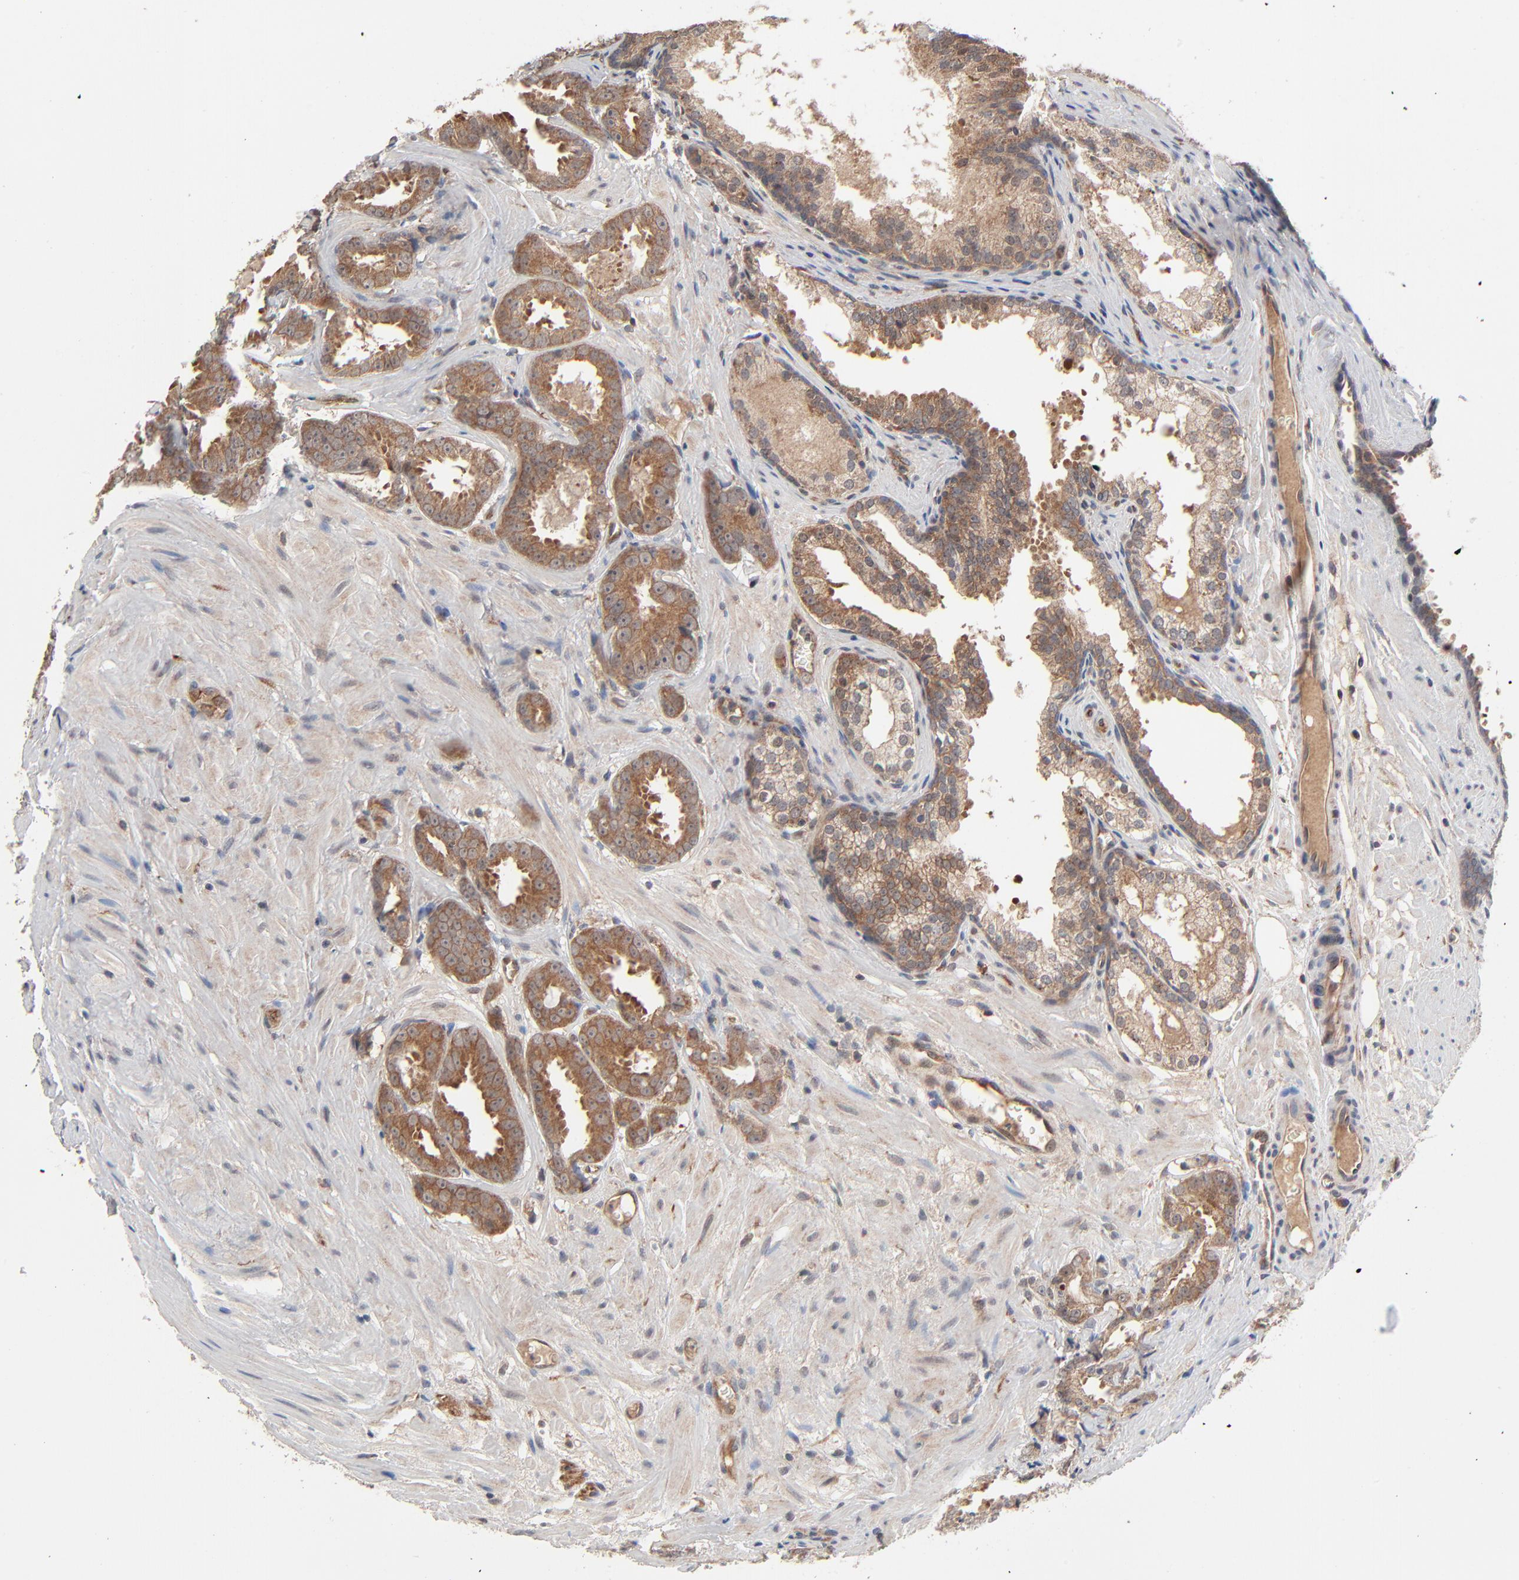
{"staining": {"intensity": "moderate", "quantity": ">75%", "location": "cytoplasmic/membranous"}, "tissue": "prostate cancer", "cell_type": "Tumor cells", "image_type": "cancer", "snomed": [{"axis": "morphology", "description": "Adenocarcinoma, Medium grade"}, {"axis": "topography", "description": "Prostate"}], "caption": "Protein expression analysis of prostate medium-grade adenocarcinoma reveals moderate cytoplasmic/membranous staining in approximately >75% of tumor cells.", "gene": "ABLIM3", "patient": {"sex": "male", "age": 64}}